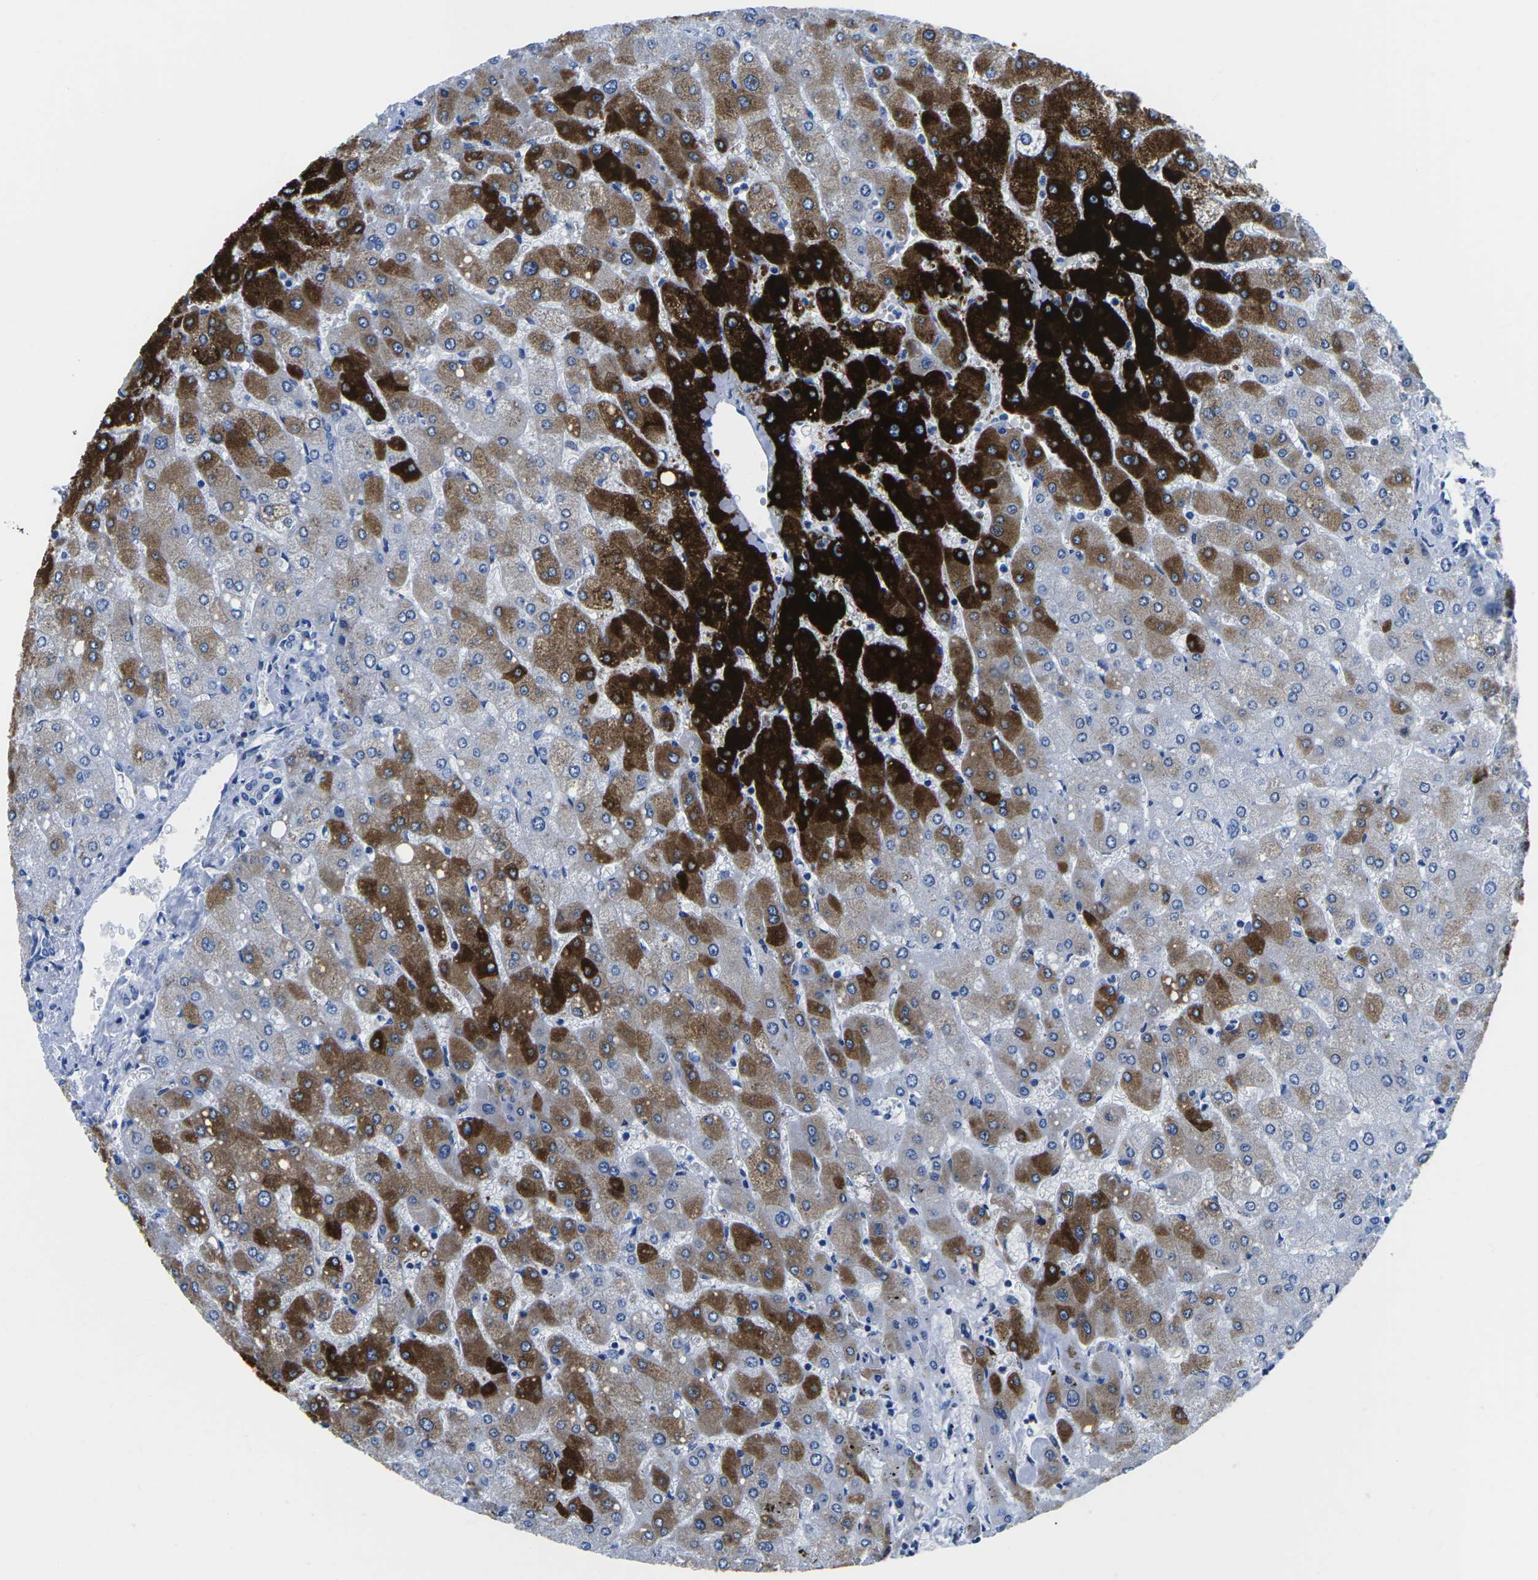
{"staining": {"intensity": "negative", "quantity": "none", "location": "none"}, "tissue": "liver", "cell_type": "Cholangiocytes", "image_type": "normal", "snomed": [{"axis": "morphology", "description": "Normal tissue, NOS"}, {"axis": "topography", "description": "Liver"}], "caption": "High power microscopy photomicrograph of an immunohistochemistry (IHC) photomicrograph of normal liver, revealing no significant positivity in cholangiocytes. Nuclei are stained in blue.", "gene": "CYP1A2", "patient": {"sex": "male", "age": 55}}